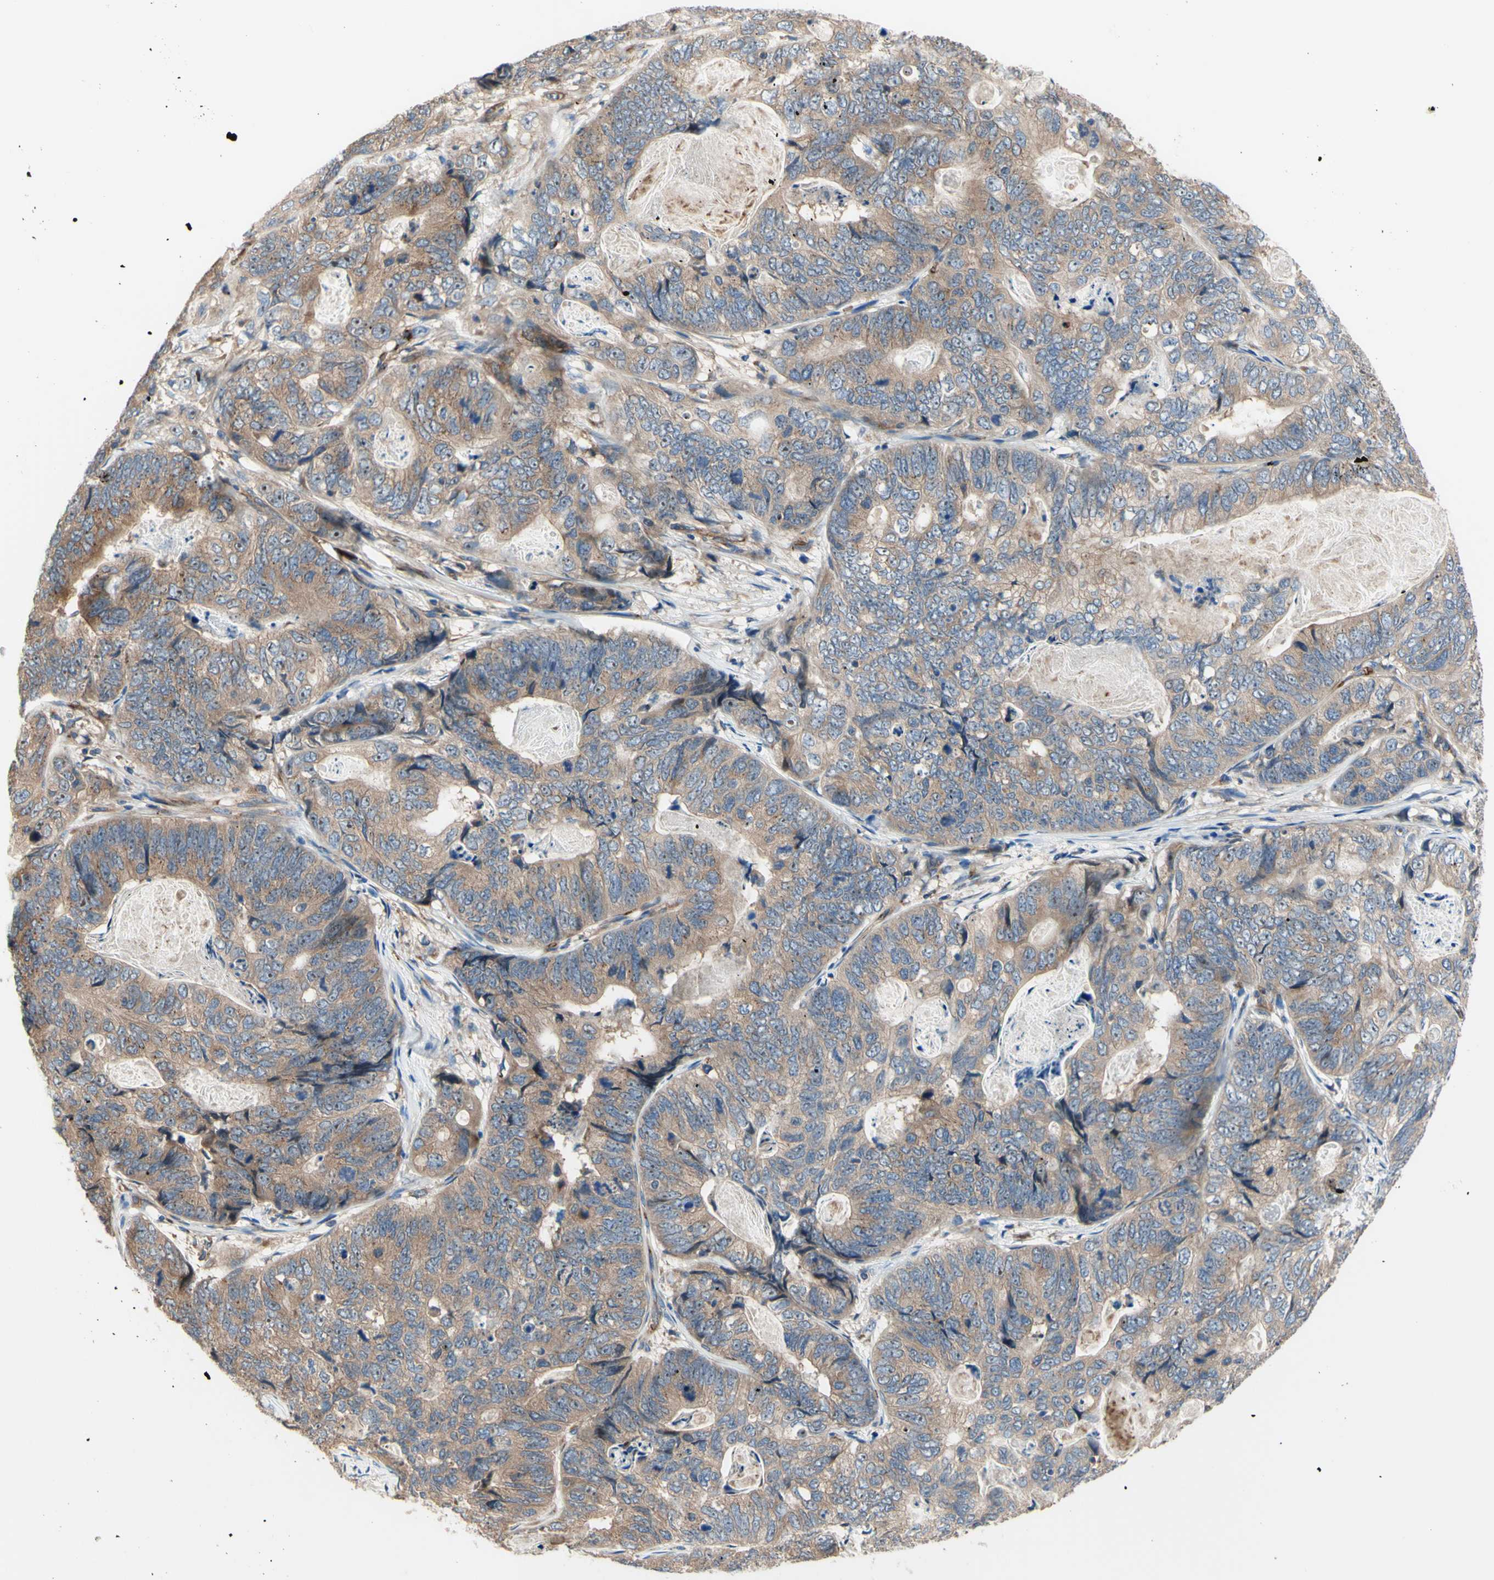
{"staining": {"intensity": "moderate", "quantity": ">75%", "location": "cytoplasmic/membranous,nuclear"}, "tissue": "stomach cancer", "cell_type": "Tumor cells", "image_type": "cancer", "snomed": [{"axis": "morphology", "description": "Adenocarcinoma, NOS"}, {"axis": "topography", "description": "Stomach"}], "caption": "High-power microscopy captured an immunohistochemistry micrograph of stomach adenocarcinoma, revealing moderate cytoplasmic/membranous and nuclear staining in about >75% of tumor cells.", "gene": "USP9X", "patient": {"sex": "female", "age": 89}}